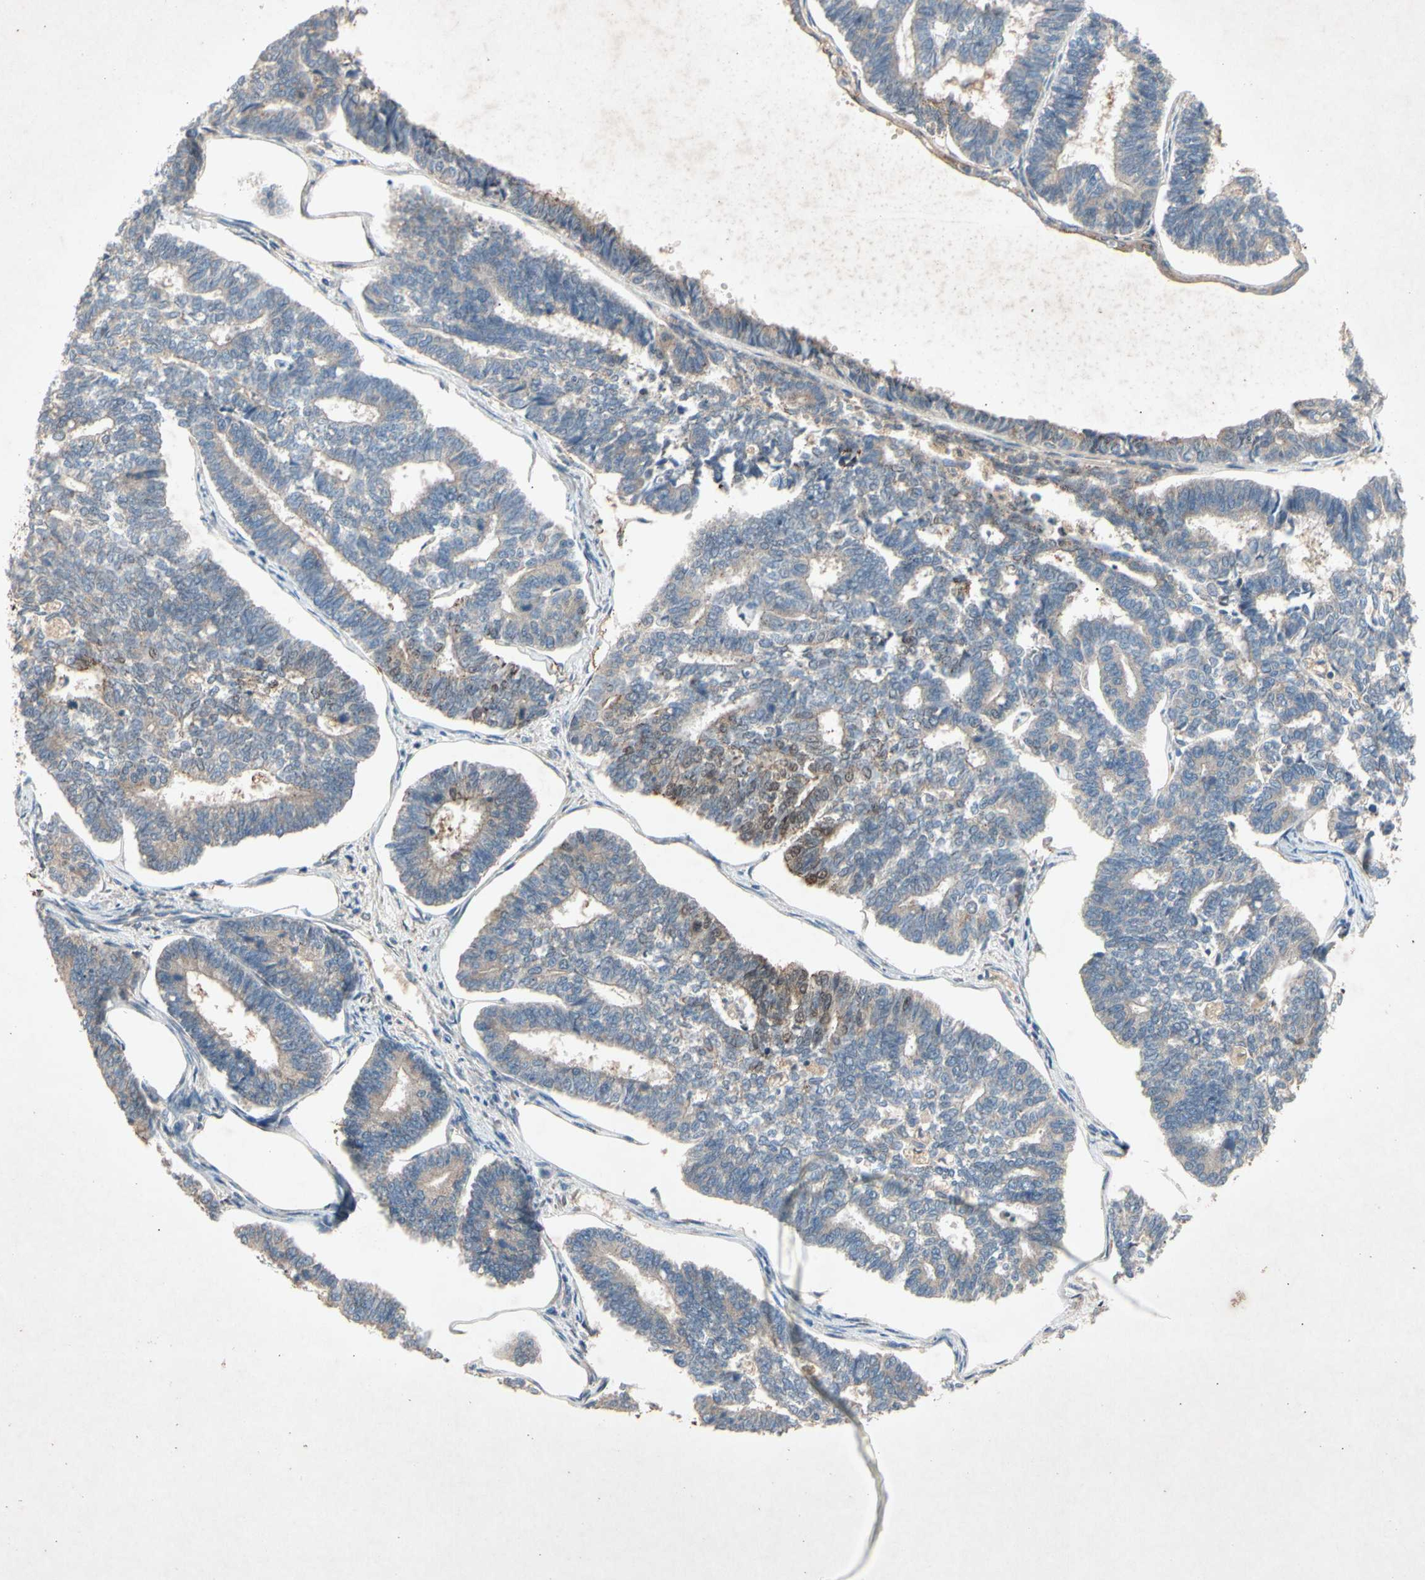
{"staining": {"intensity": "weak", "quantity": ">75%", "location": "cytoplasmic/membranous"}, "tissue": "endometrial cancer", "cell_type": "Tumor cells", "image_type": "cancer", "snomed": [{"axis": "morphology", "description": "Adenocarcinoma, NOS"}, {"axis": "topography", "description": "Endometrium"}], "caption": "Tumor cells show low levels of weak cytoplasmic/membranous staining in about >75% of cells in endometrial adenocarcinoma.", "gene": "PRDX4", "patient": {"sex": "female", "age": 70}}